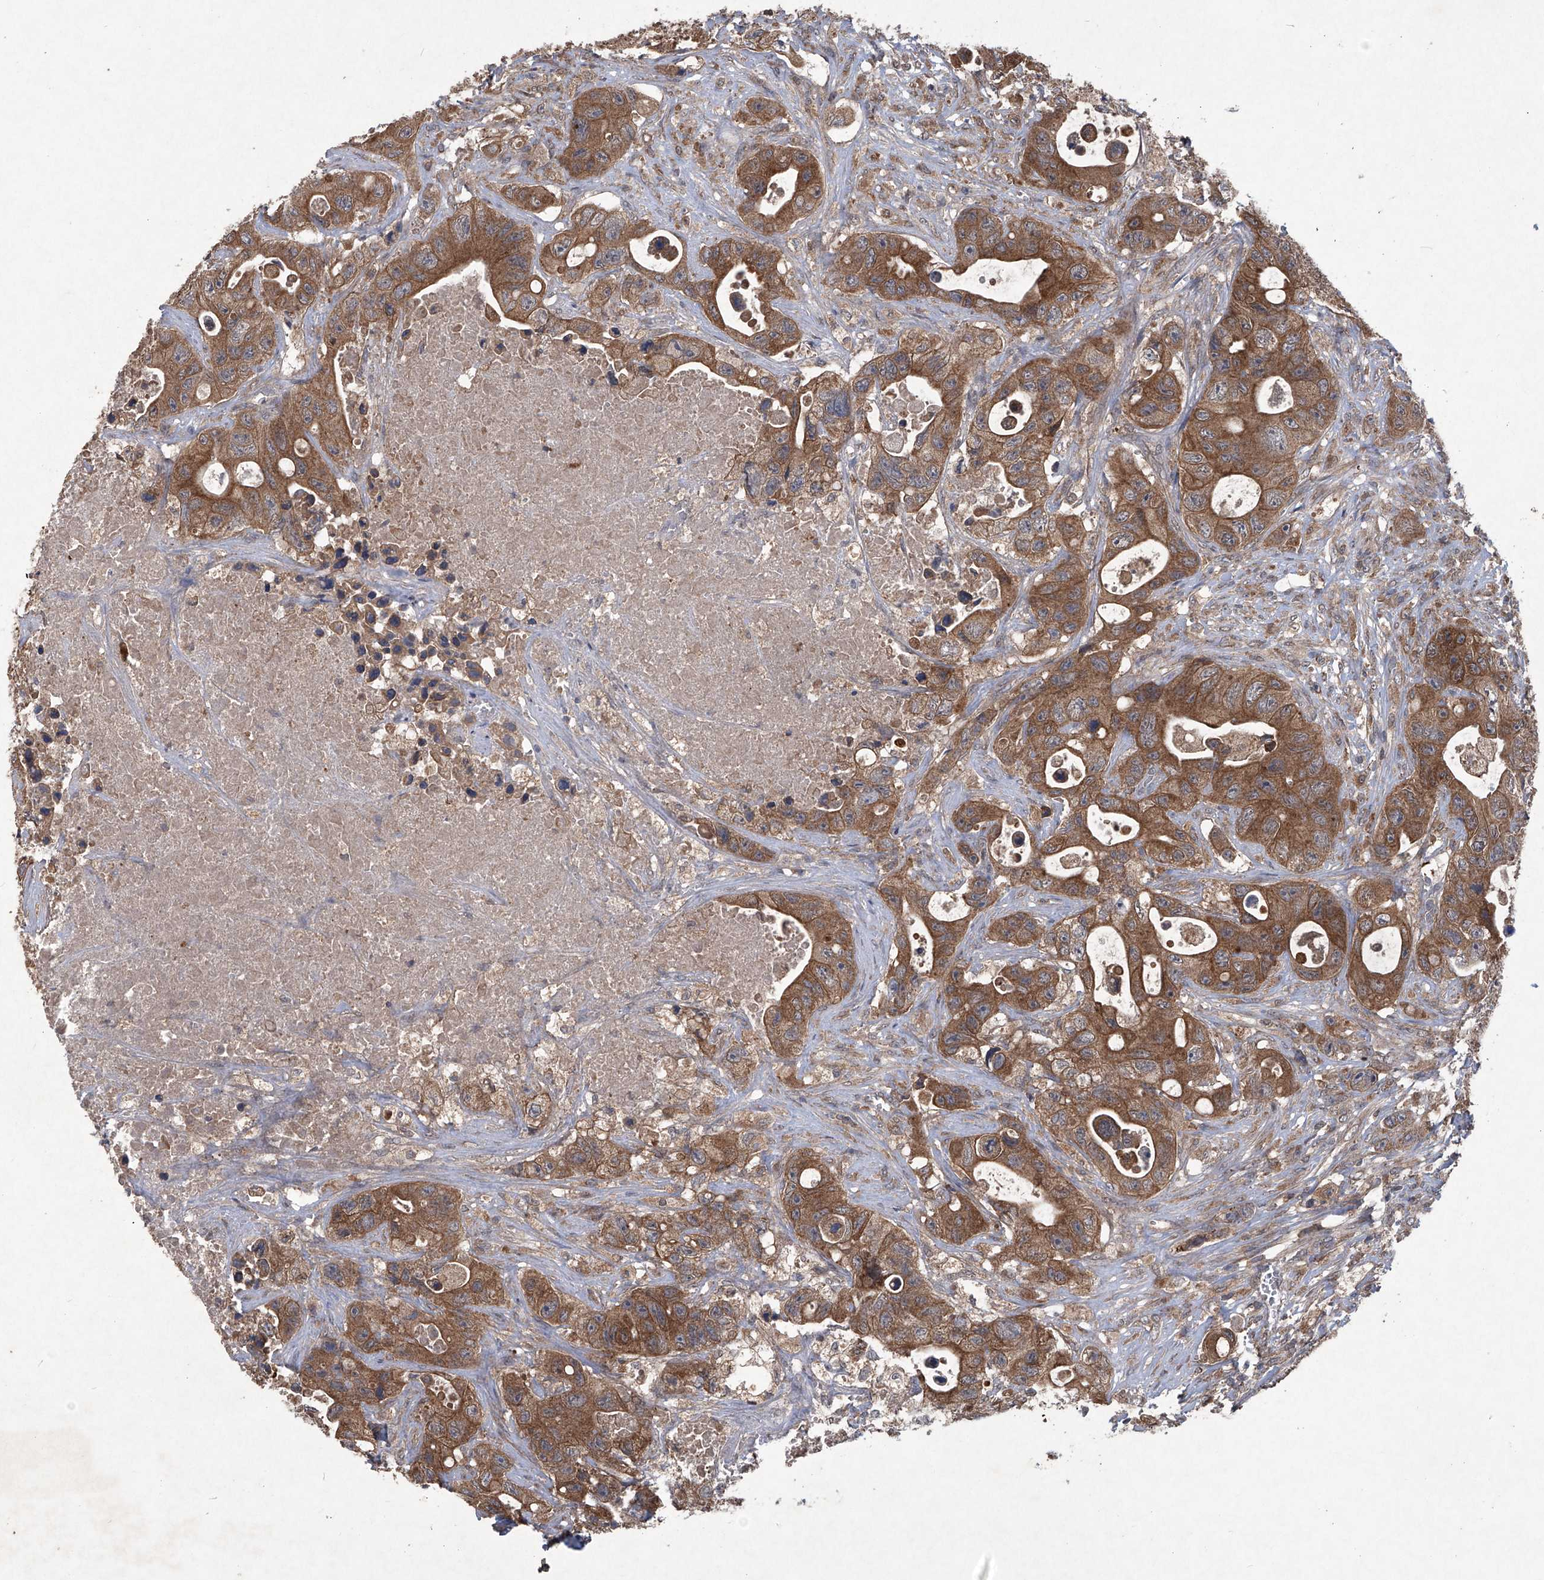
{"staining": {"intensity": "moderate", "quantity": ">75%", "location": "cytoplasmic/membranous"}, "tissue": "colorectal cancer", "cell_type": "Tumor cells", "image_type": "cancer", "snomed": [{"axis": "morphology", "description": "Adenocarcinoma, NOS"}, {"axis": "topography", "description": "Colon"}], "caption": "Colorectal cancer (adenocarcinoma) stained with DAB (3,3'-diaminobenzidine) IHC exhibits medium levels of moderate cytoplasmic/membranous positivity in about >75% of tumor cells. (DAB (3,3'-diaminobenzidine) IHC with brightfield microscopy, high magnification).", "gene": "SUMF2", "patient": {"sex": "female", "age": 46}}